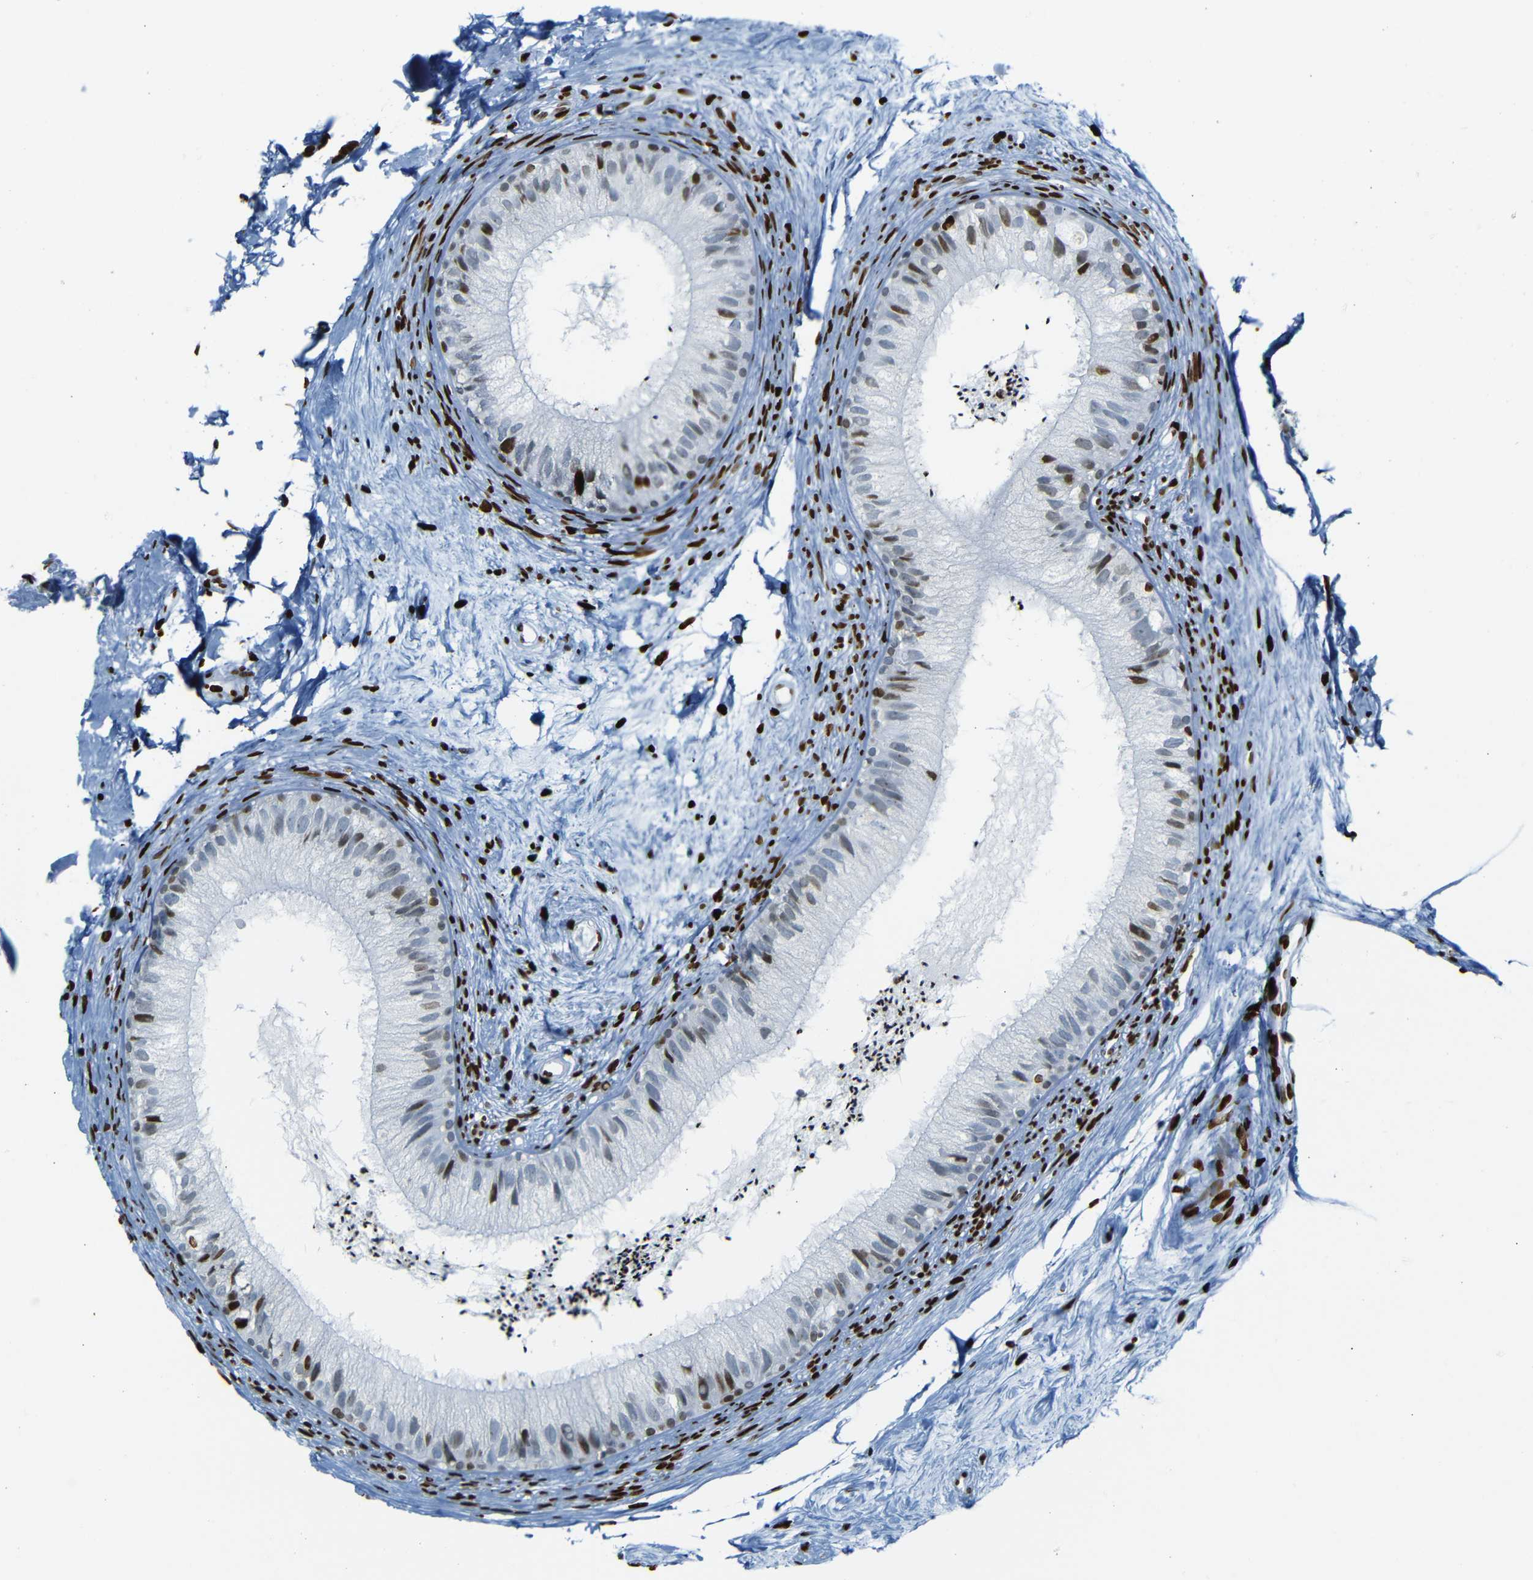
{"staining": {"intensity": "strong", "quantity": "25%-75%", "location": "nuclear"}, "tissue": "epididymis", "cell_type": "Glandular cells", "image_type": "normal", "snomed": [{"axis": "morphology", "description": "Normal tissue, NOS"}, {"axis": "topography", "description": "Epididymis"}], "caption": "This image reveals immunohistochemistry (IHC) staining of normal epididymis, with high strong nuclear positivity in approximately 25%-75% of glandular cells.", "gene": "NPIPB15", "patient": {"sex": "male", "age": 56}}